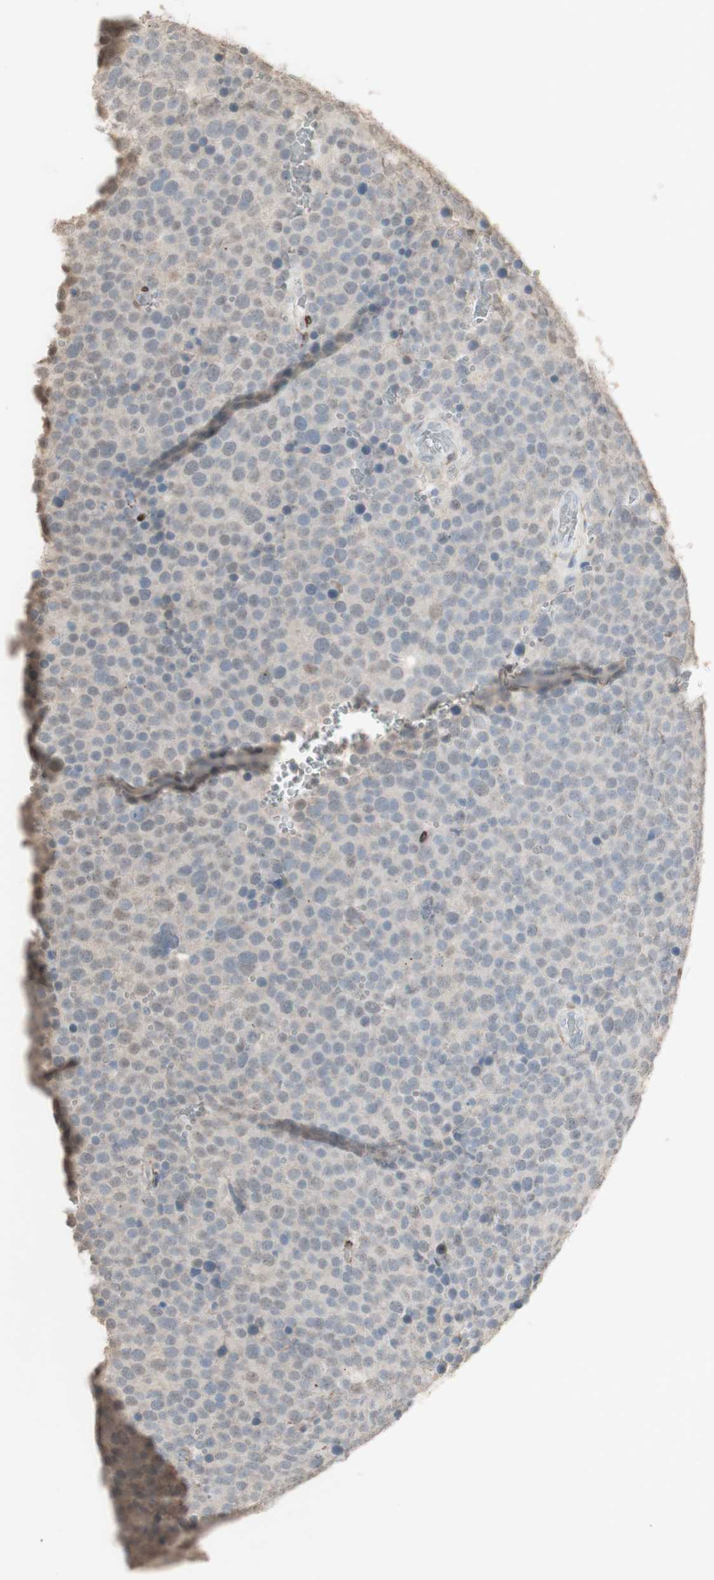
{"staining": {"intensity": "negative", "quantity": "none", "location": "none"}, "tissue": "testis cancer", "cell_type": "Tumor cells", "image_type": "cancer", "snomed": [{"axis": "morphology", "description": "Seminoma, NOS"}, {"axis": "topography", "description": "Testis"}], "caption": "A histopathology image of human seminoma (testis) is negative for staining in tumor cells.", "gene": "MUC3A", "patient": {"sex": "male", "age": 71}}